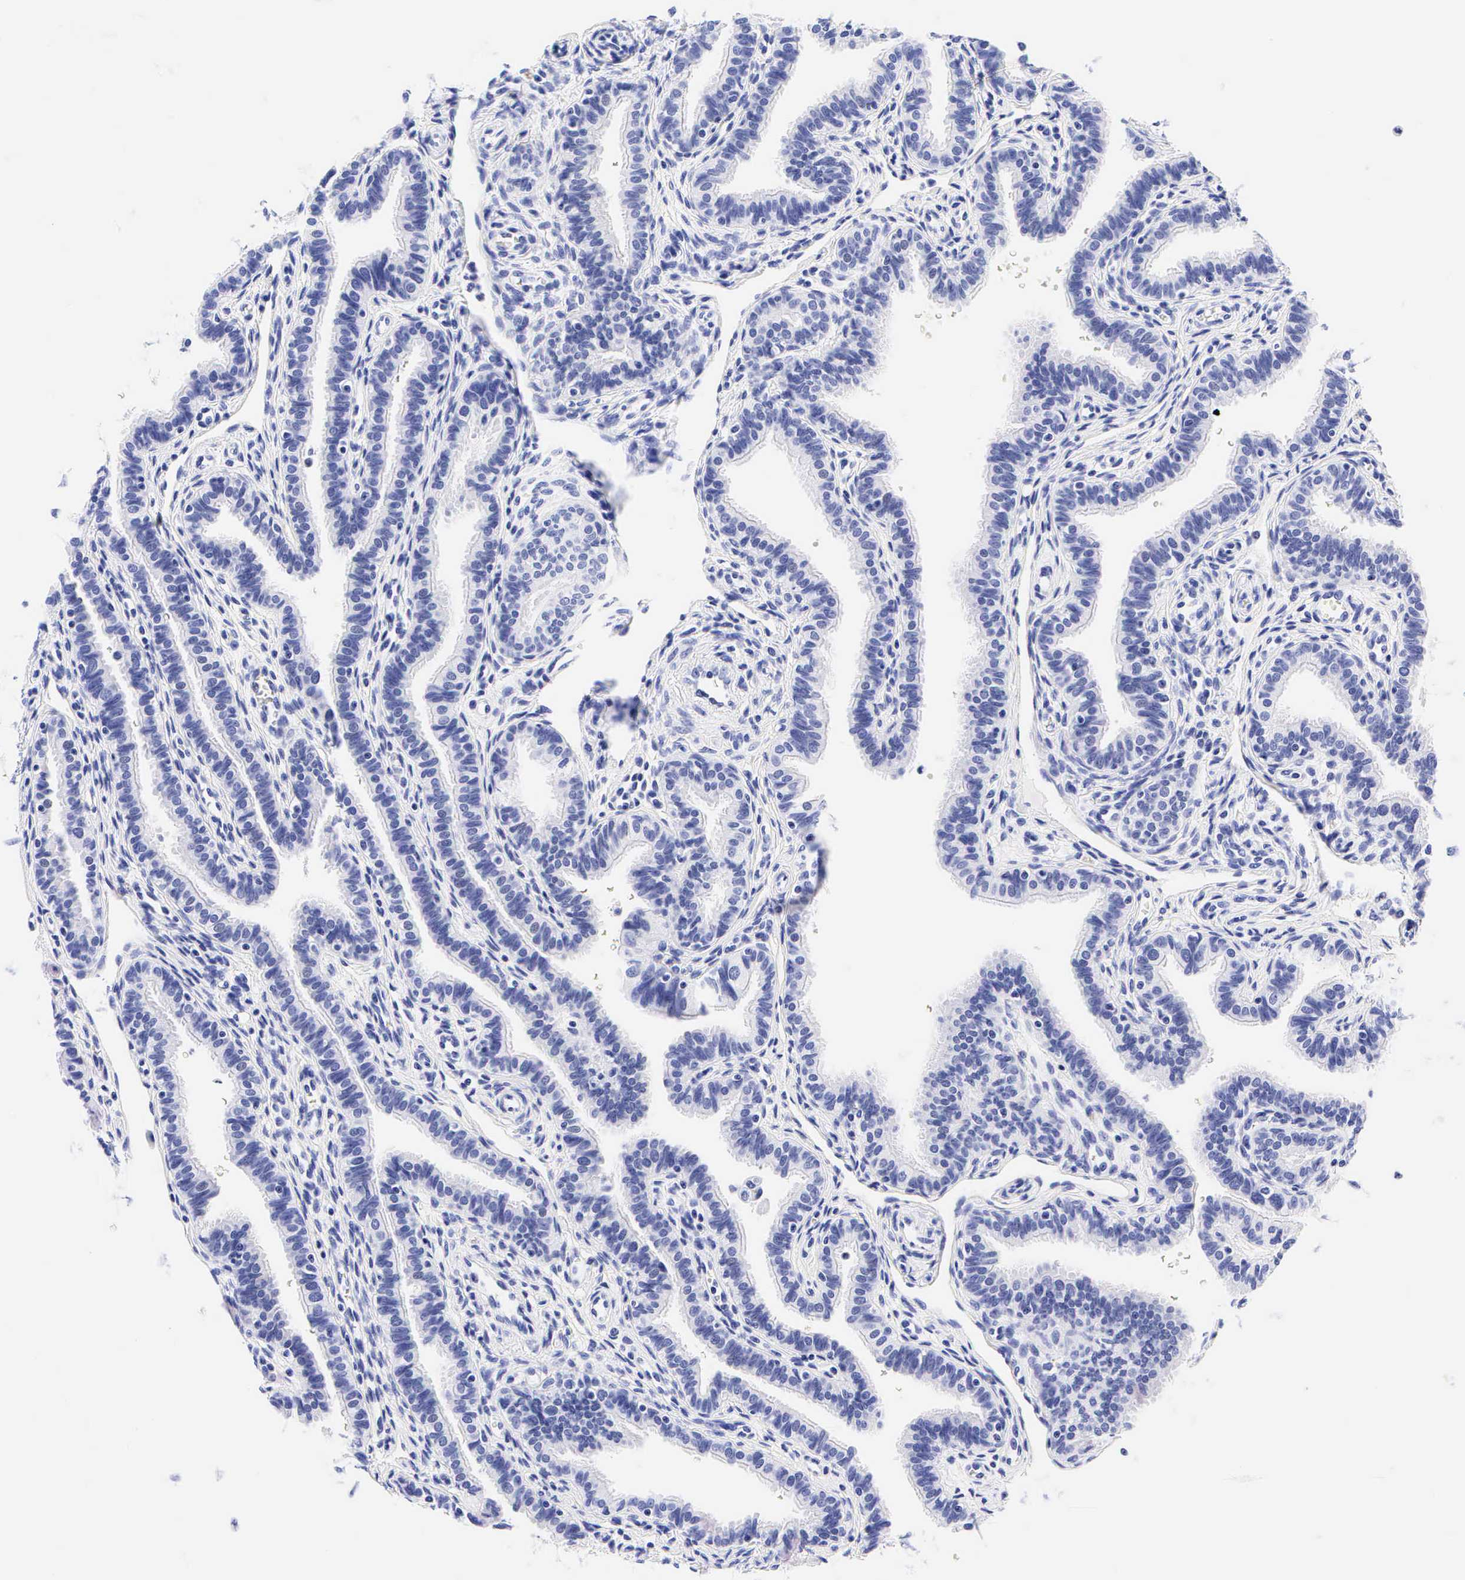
{"staining": {"intensity": "negative", "quantity": "none", "location": "none"}, "tissue": "fallopian tube", "cell_type": "Glandular cells", "image_type": "normal", "snomed": [{"axis": "morphology", "description": "Normal tissue, NOS"}, {"axis": "topography", "description": "Fallopian tube"}], "caption": "Immunohistochemical staining of benign fallopian tube displays no significant staining in glandular cells.", "gene": "KRT20", "patient": {"sex": "female", "age": 32}}